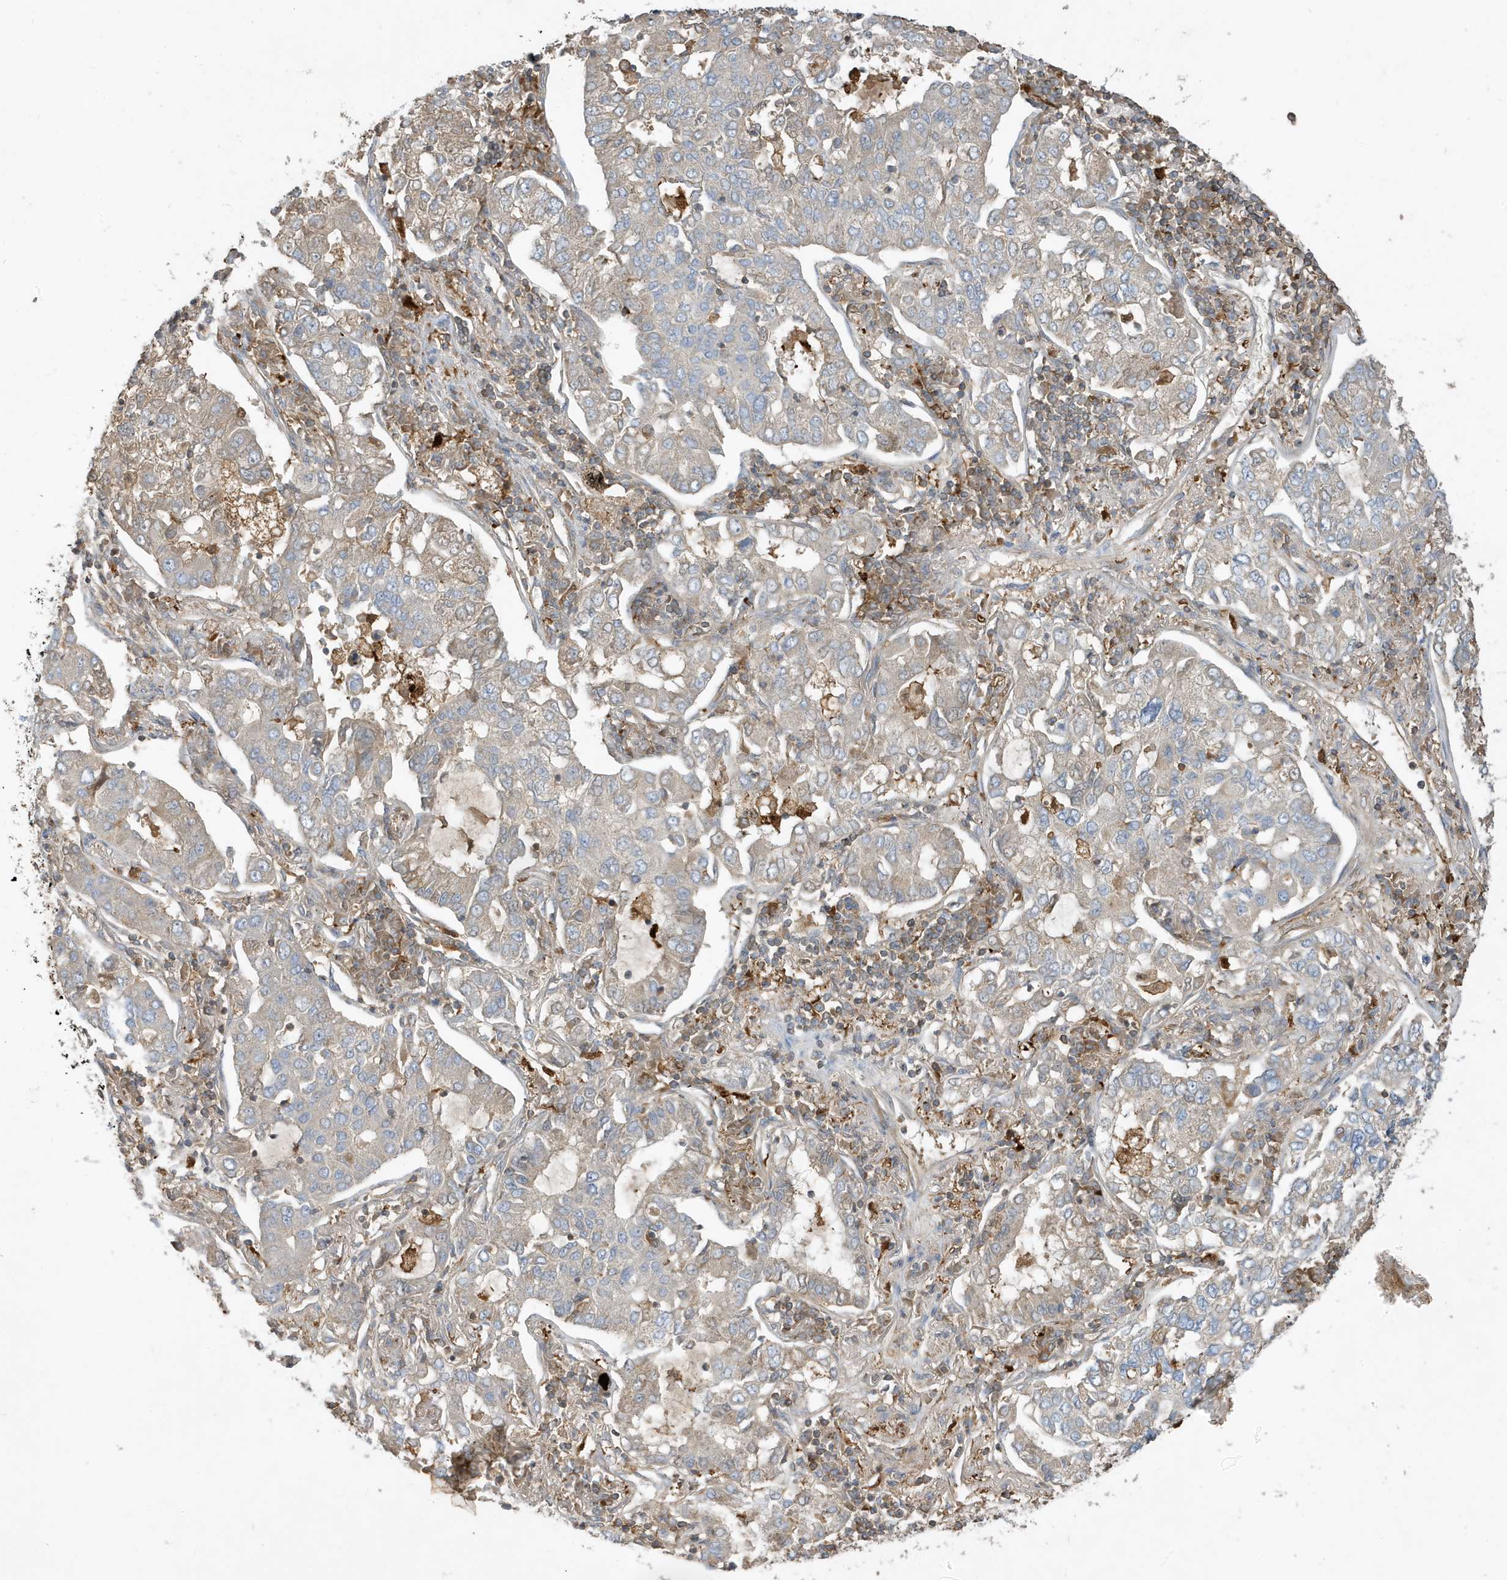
{"staining": {"intensity": "negative", "quantity": "none", "location": "none"}, "tissue": "lung cancer", "cell_type": "Tumor cells", "image_type": "cancer", "snomed": [{"axis": "morphology", "description": "Adenocarcinoma, NOS"}, {"axis": "topography", "description": "Lung"}], "caption": "The immunohistochemistry (IHC) image has no significant positivity in tumor cells of lung adenocarcinoma tissue.", "gene": "ABTB1", "patient": {"sex": "male", "age": 49}}